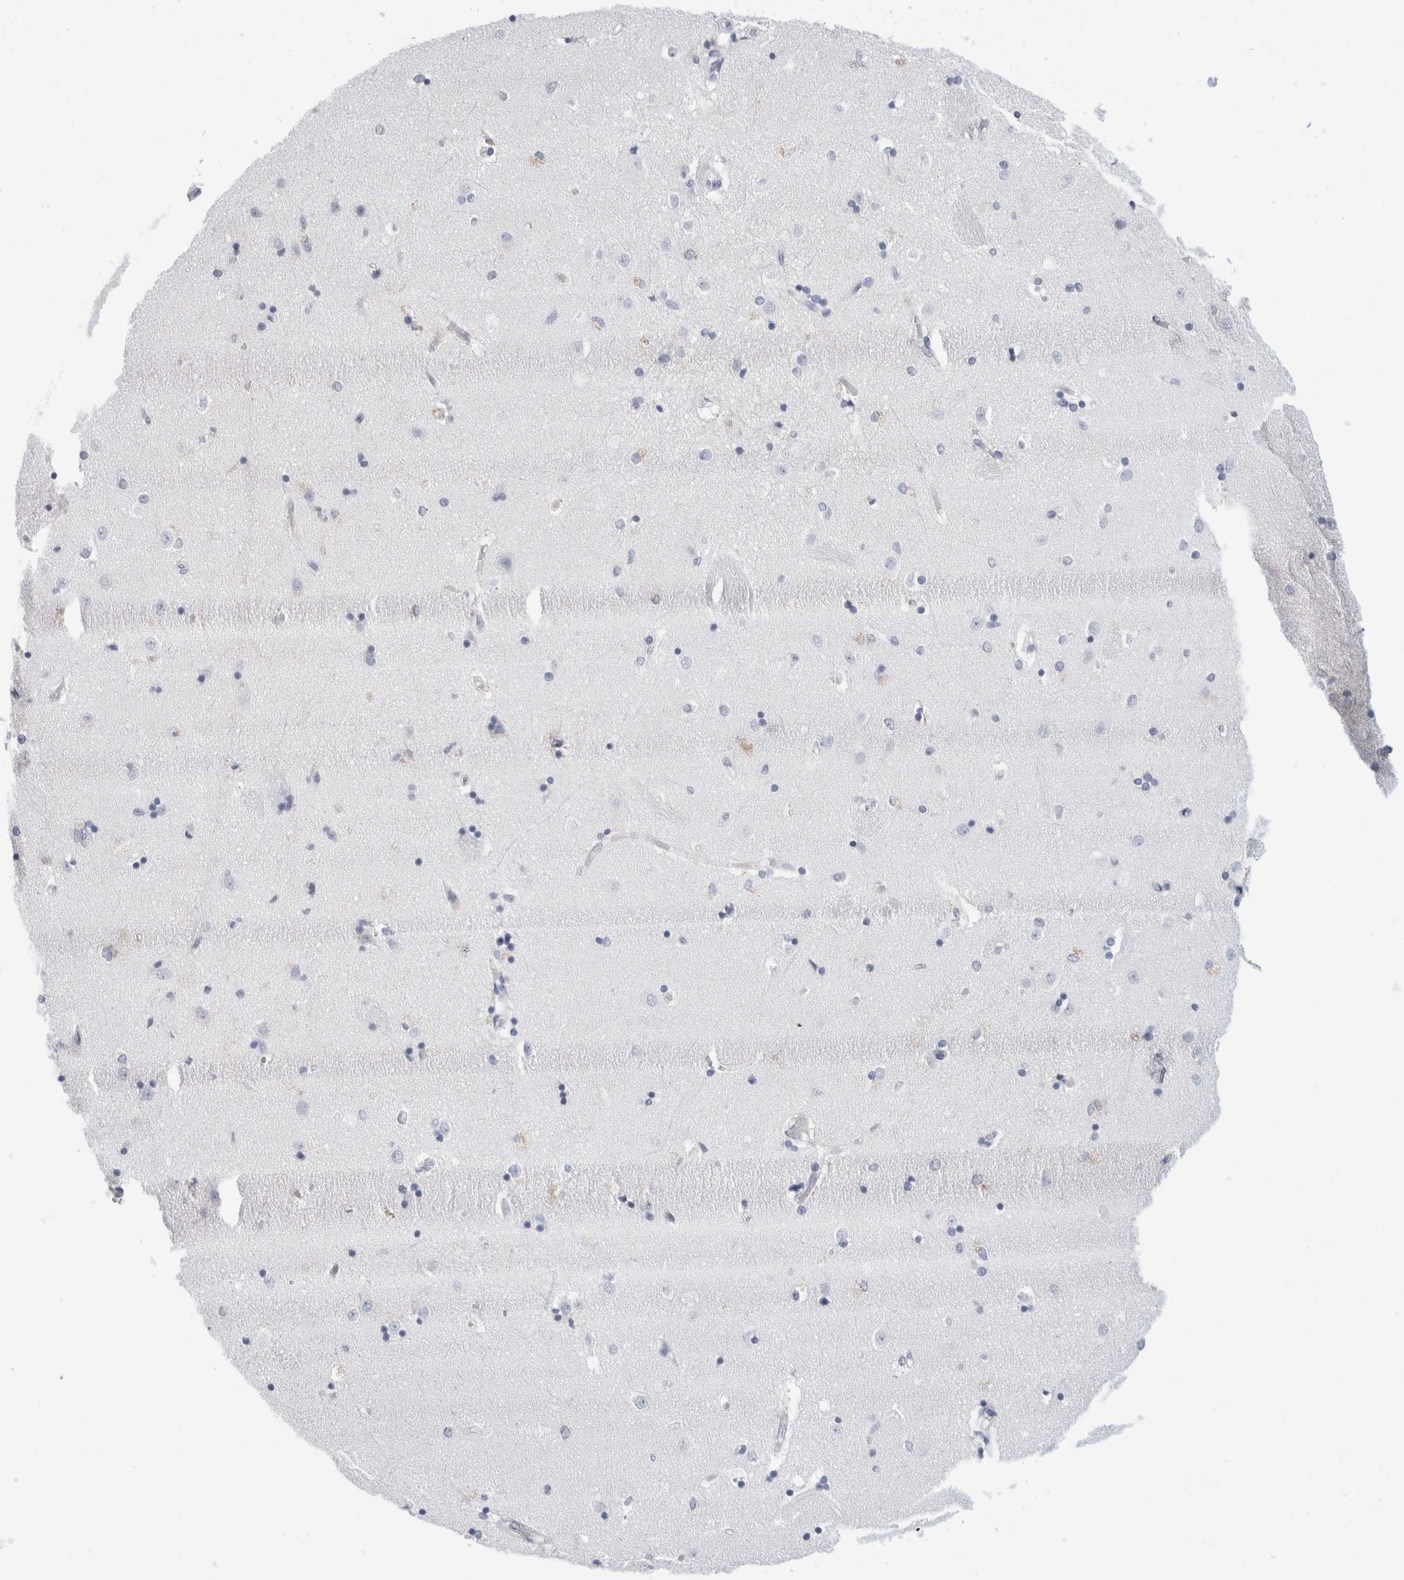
{"staining": {"intensity": "negative", "quantity": "none", "location": "none"}, "tissue": "caudate", "cell_type": "Glial cells", "image_type": "normal", "snomed": [{"axis": "morphology", "description": "Normal tissue, NOS"}, {"axis": "topography", "description": "Lateral ventricle wall"}], "caption": "DAB immunohistochemical staining of benign caudate shows no significant expression in glial cells. (Stains: DAB IHC with hematoxylin counter stain, Microscopy: brightfield microscopy at high magnification).", "gene": "ECHDC2", "patient": {"sex": "male", "age": 45}}